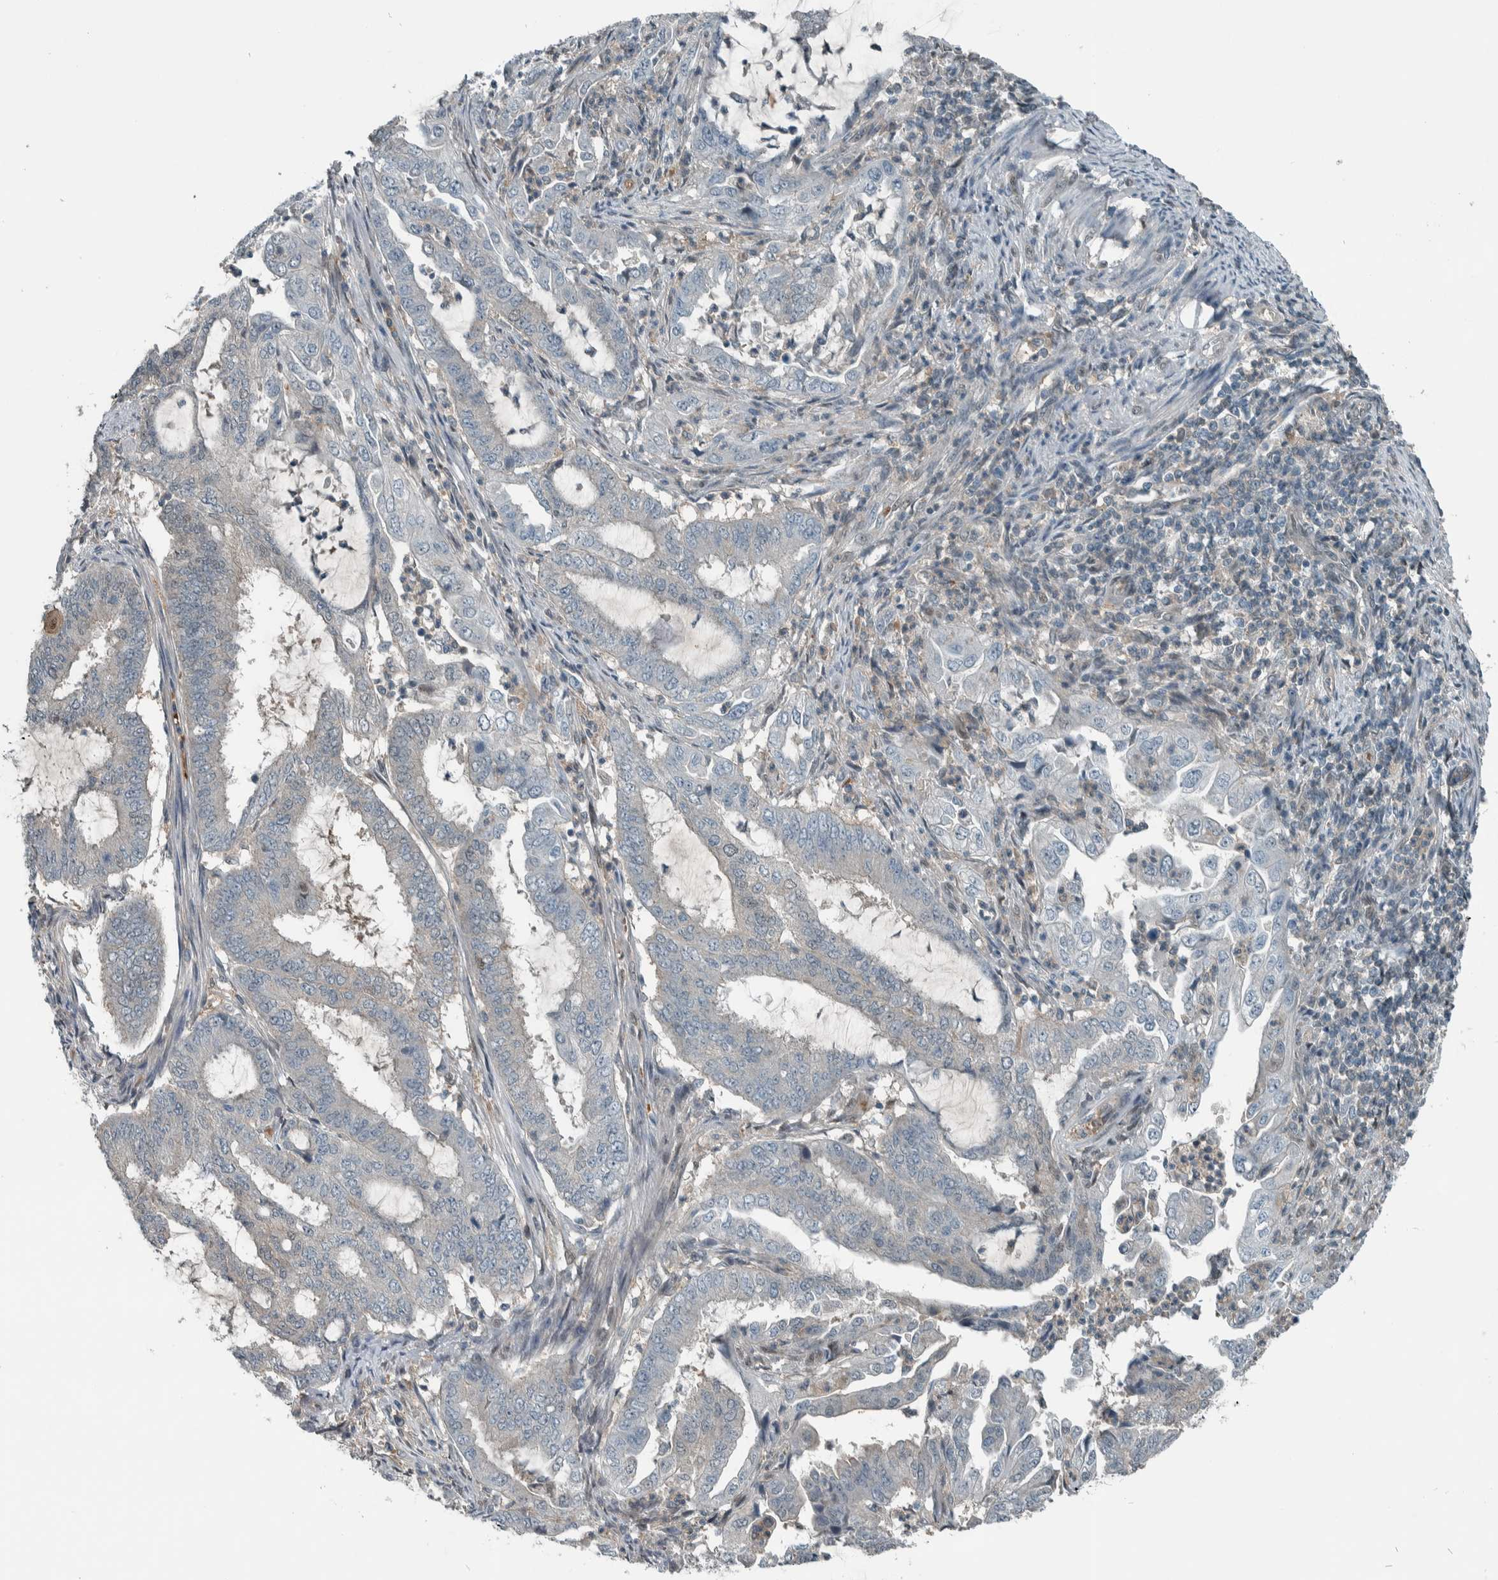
{"staining": {"intensity": "negative", "quantity": "none", "location": "none"}, "tissue": "endometrial cancer", "cell_type": "Tumor cells", "image_type": "cancer", "snomed": [{"axis": "morphology", "description": "Adenocarcinoma, NOS"}, {"axis": "topography", "description": "Endometrium"}], "caption": "Tumor cells are negative for protein expression in human endometrial adenocarcinoma. The staining is performed using DAB (3,3'-diaminobenzidine) brown chromogen with nuclei counter-stained in using hematoxylin.", "gene": "ALAD", "patient": {"sex": "female", "age": 51}}